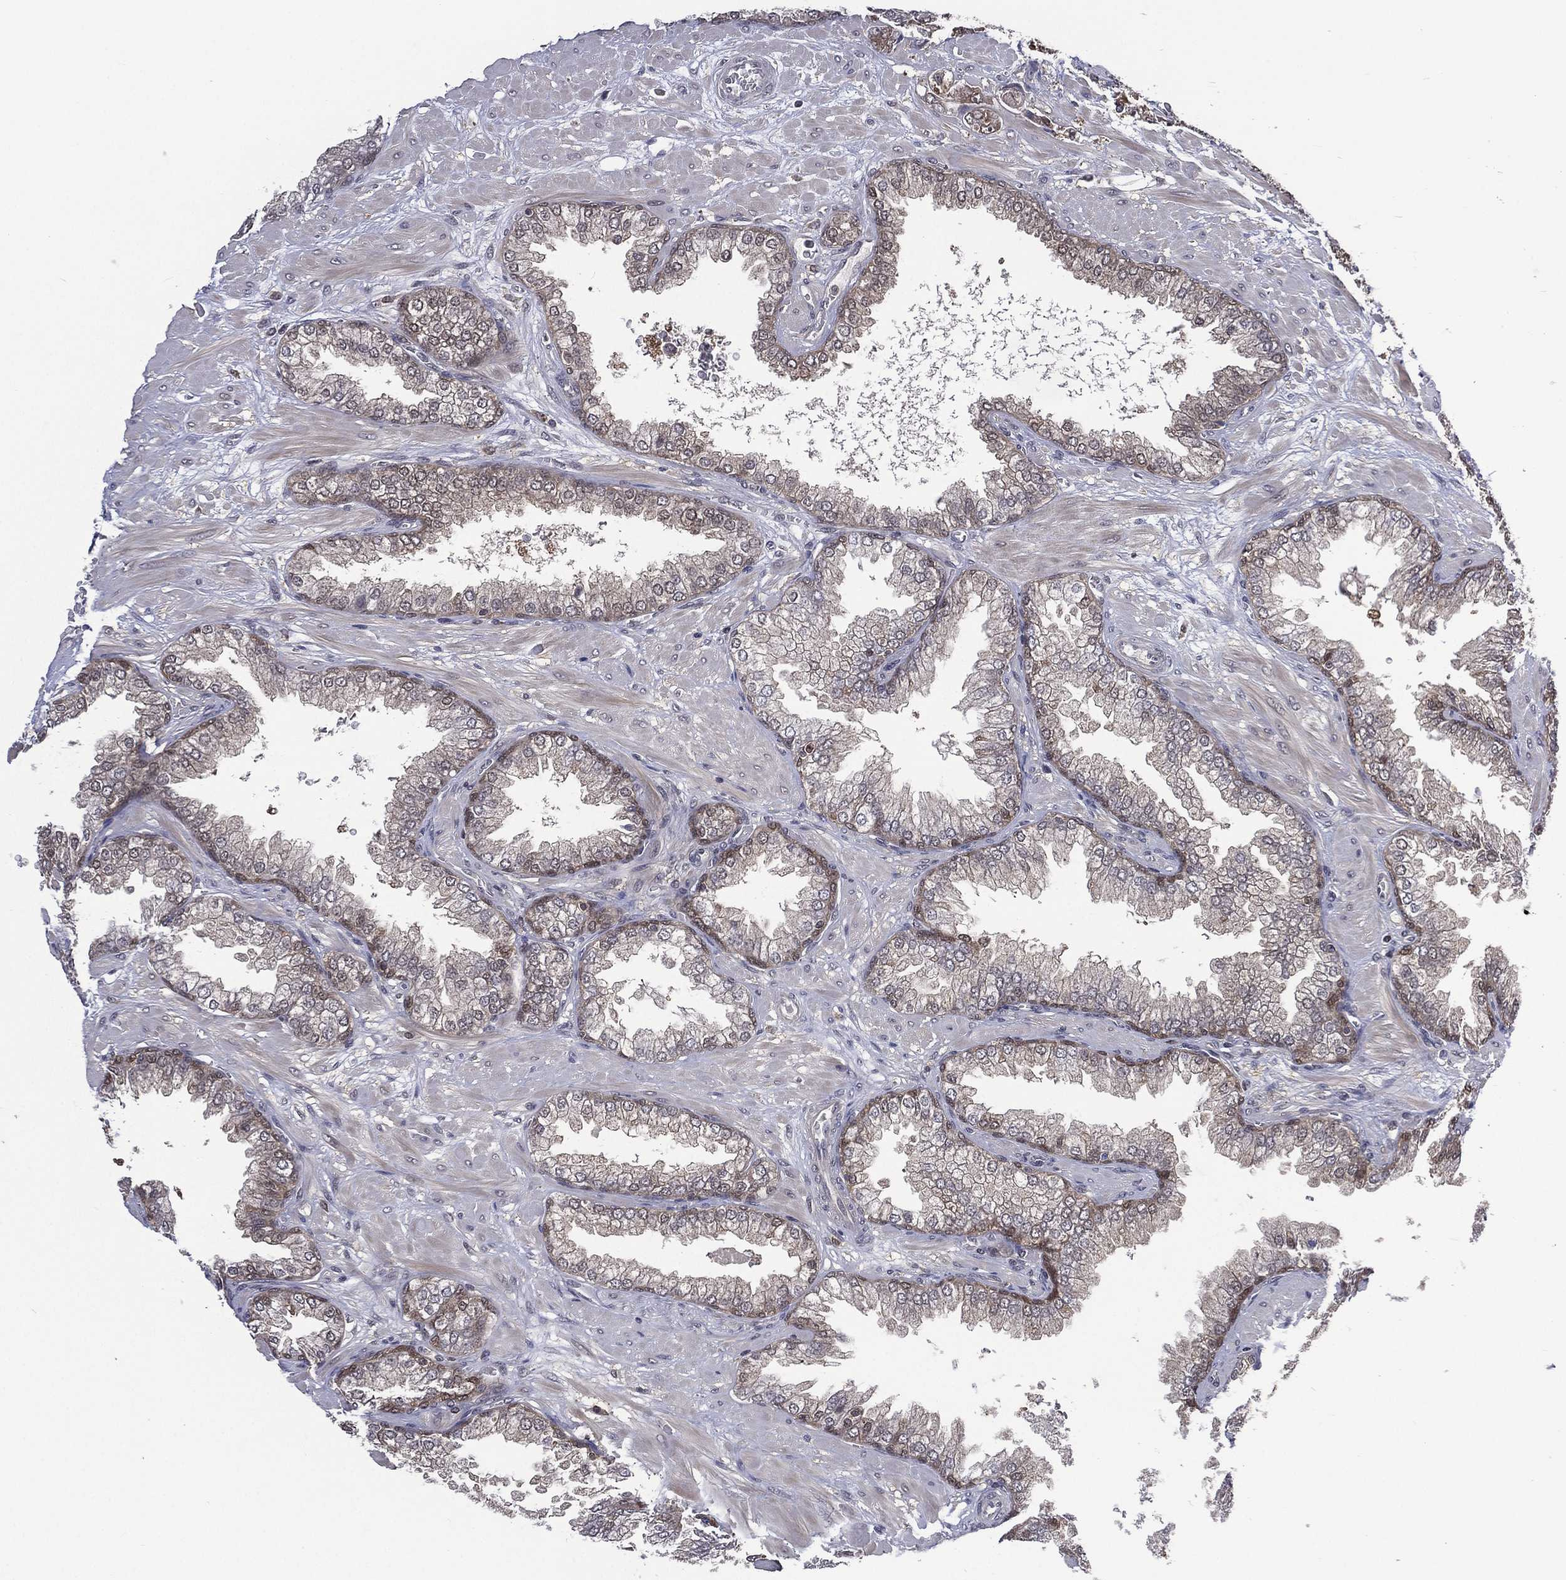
{"staining": {"intensity": "moderate", "quantity": "<25%", "location": "cytoplasmic/membranous,nuclear"}, "tissue": "prostate cancer", "cell_type": "Tumor cells", "image_type": "cancer", "snomed": [{"axis": "morphology", "description": "Adenocarcinoma, Low grade"}, {"axis": "topography", "description": "Prostate"}], "caption": "Human prostate adenocarcinoma (low-grade) stained for a protein (brown) demonstrates moderate cytoplasmic/membranous and nuclear positive staining in about <25% of tumor cells.", "gene": "MTAP", "patient": {"sex": "male", "age": 57}}